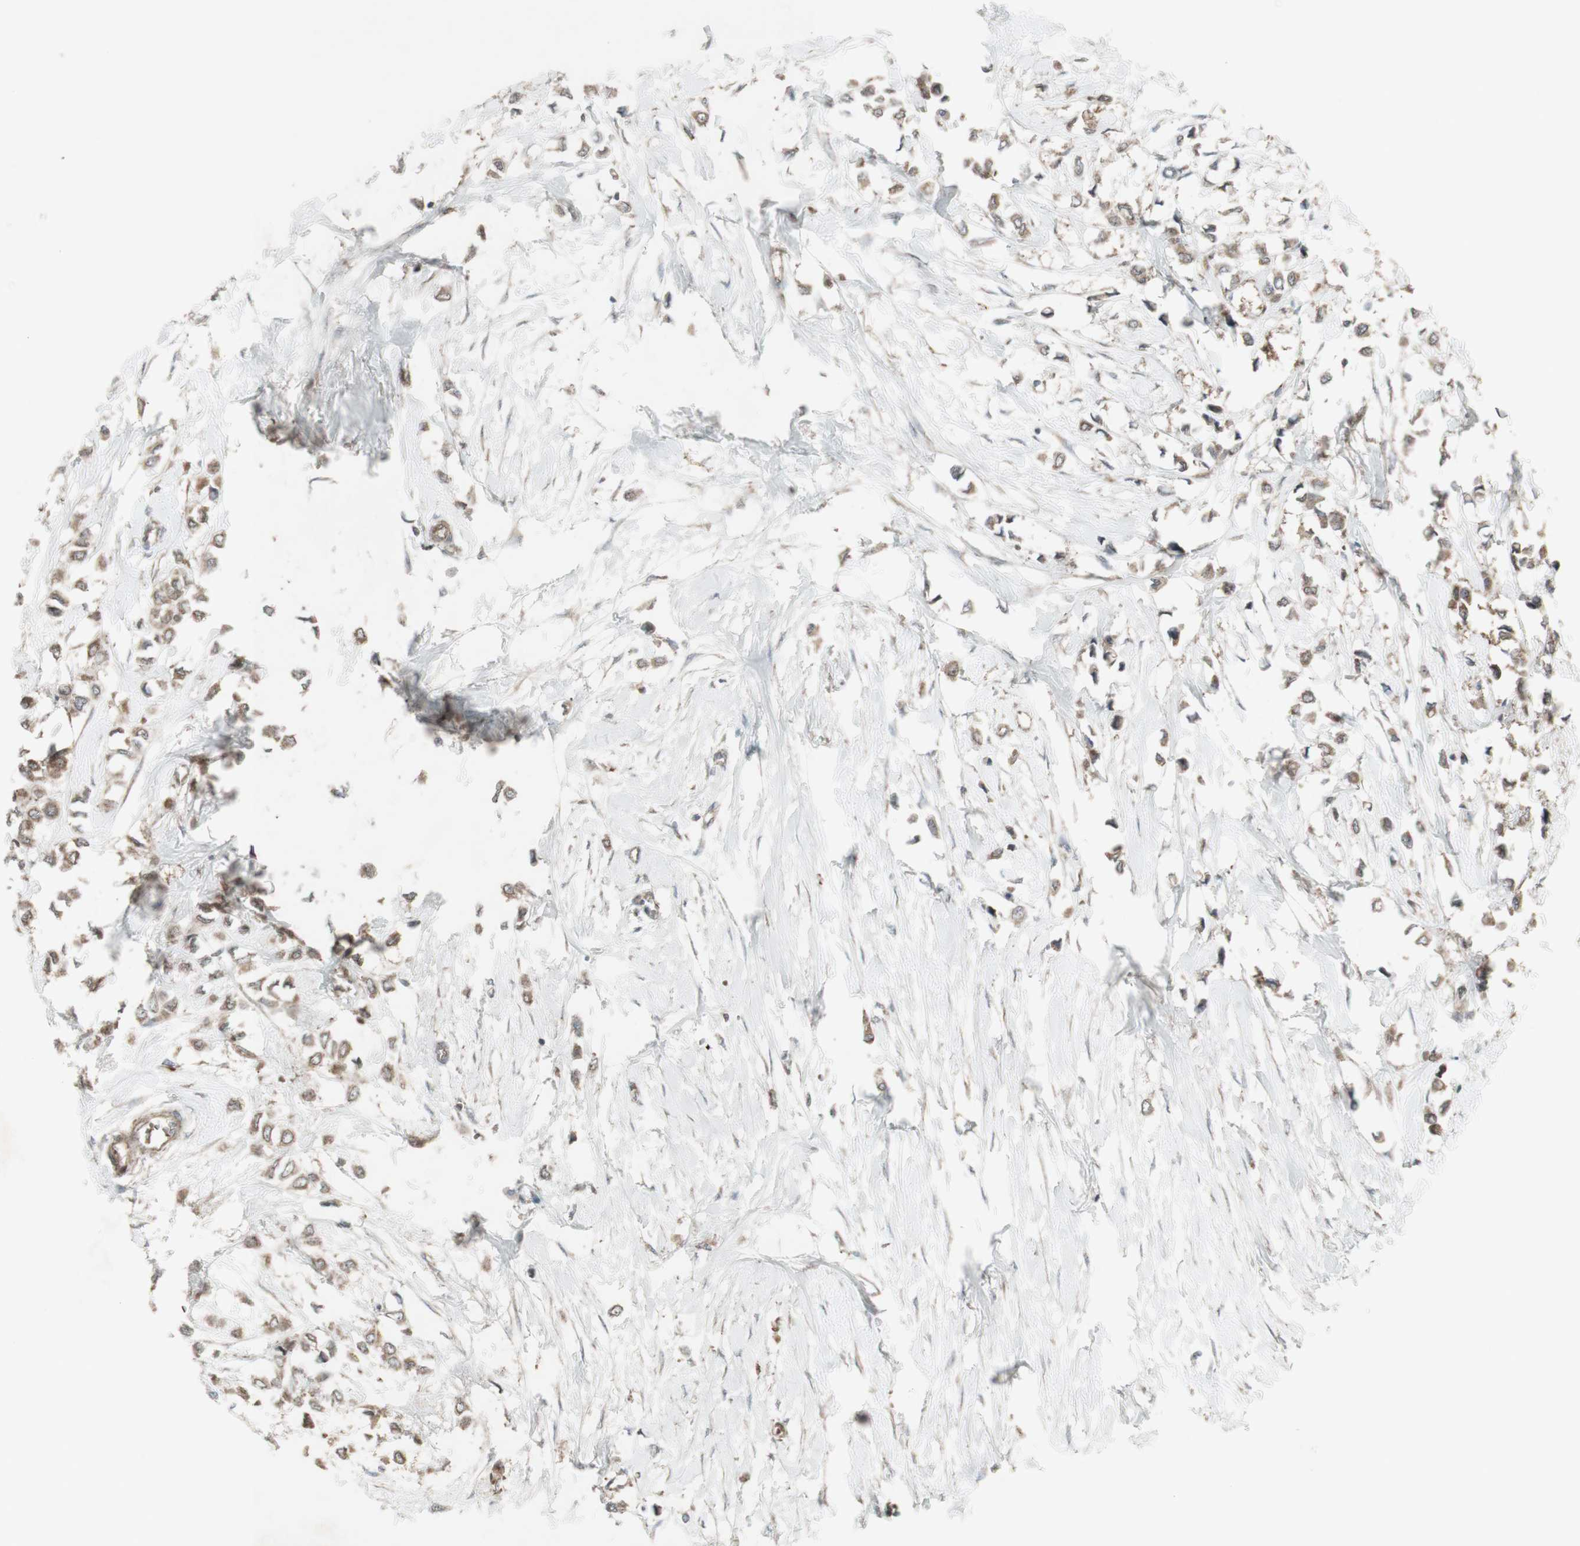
{"staining": {"intensity": "weak", "quantity": ">75%", "location": "cytoplasmic/membranous"}, "tissue": "breast cancer", "cell_type": "Tumor cells", "image_type": "cancer", "snomed": [{"axis": "morphology", "description": "Lobular carcinoma"}, {"axis": "topography", "description": "Breast"}], "caption": "Weak cytoplasmic/membranous positivity is seen in about >75% of tumor cells in breast lobular carcinoma.", "gene": "SHC1", "patient": {"sex": "female", "age": 51}}